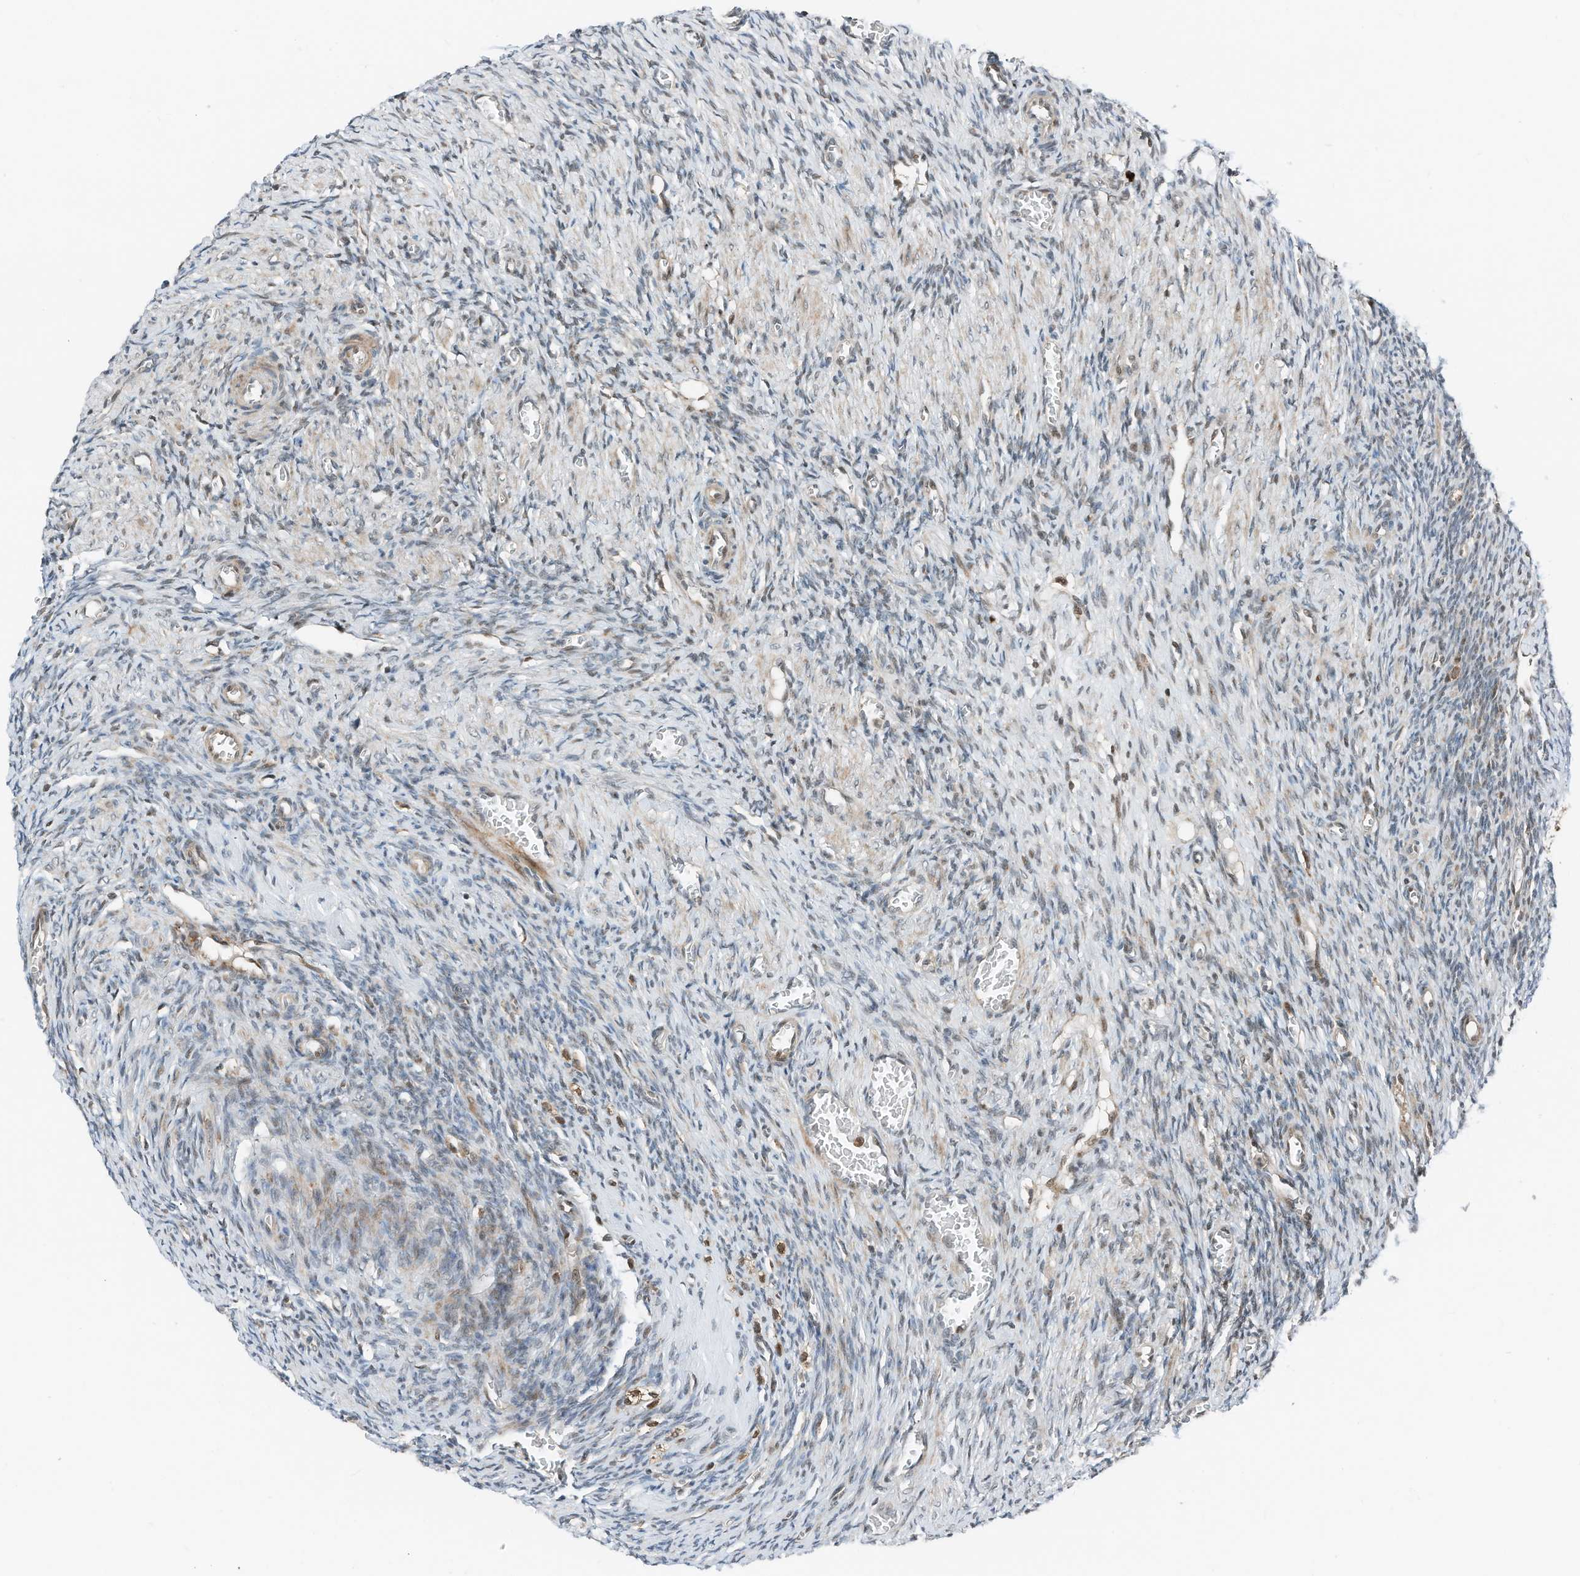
{"staining": {"intensity": "weak", "quantity": "<25%", "location": "cytoplasmic/membranous"}, "tissue": "ovary", "cell_type": "Ovarian stroma cells", "image_type": "normal", "snomed": [{"axis": "morphology", "description": "Normal tissue, NOS"}, {"axis": "topography", "description": "Ovary"}], "caption": "This is a histopathology image of IHC staining of normal ovary, which shows no positivity in ovarian stroma cells. Nuclei are stained in blue.", "gene": "RMND1", "patient": {"sex": "female", "age": 27}}